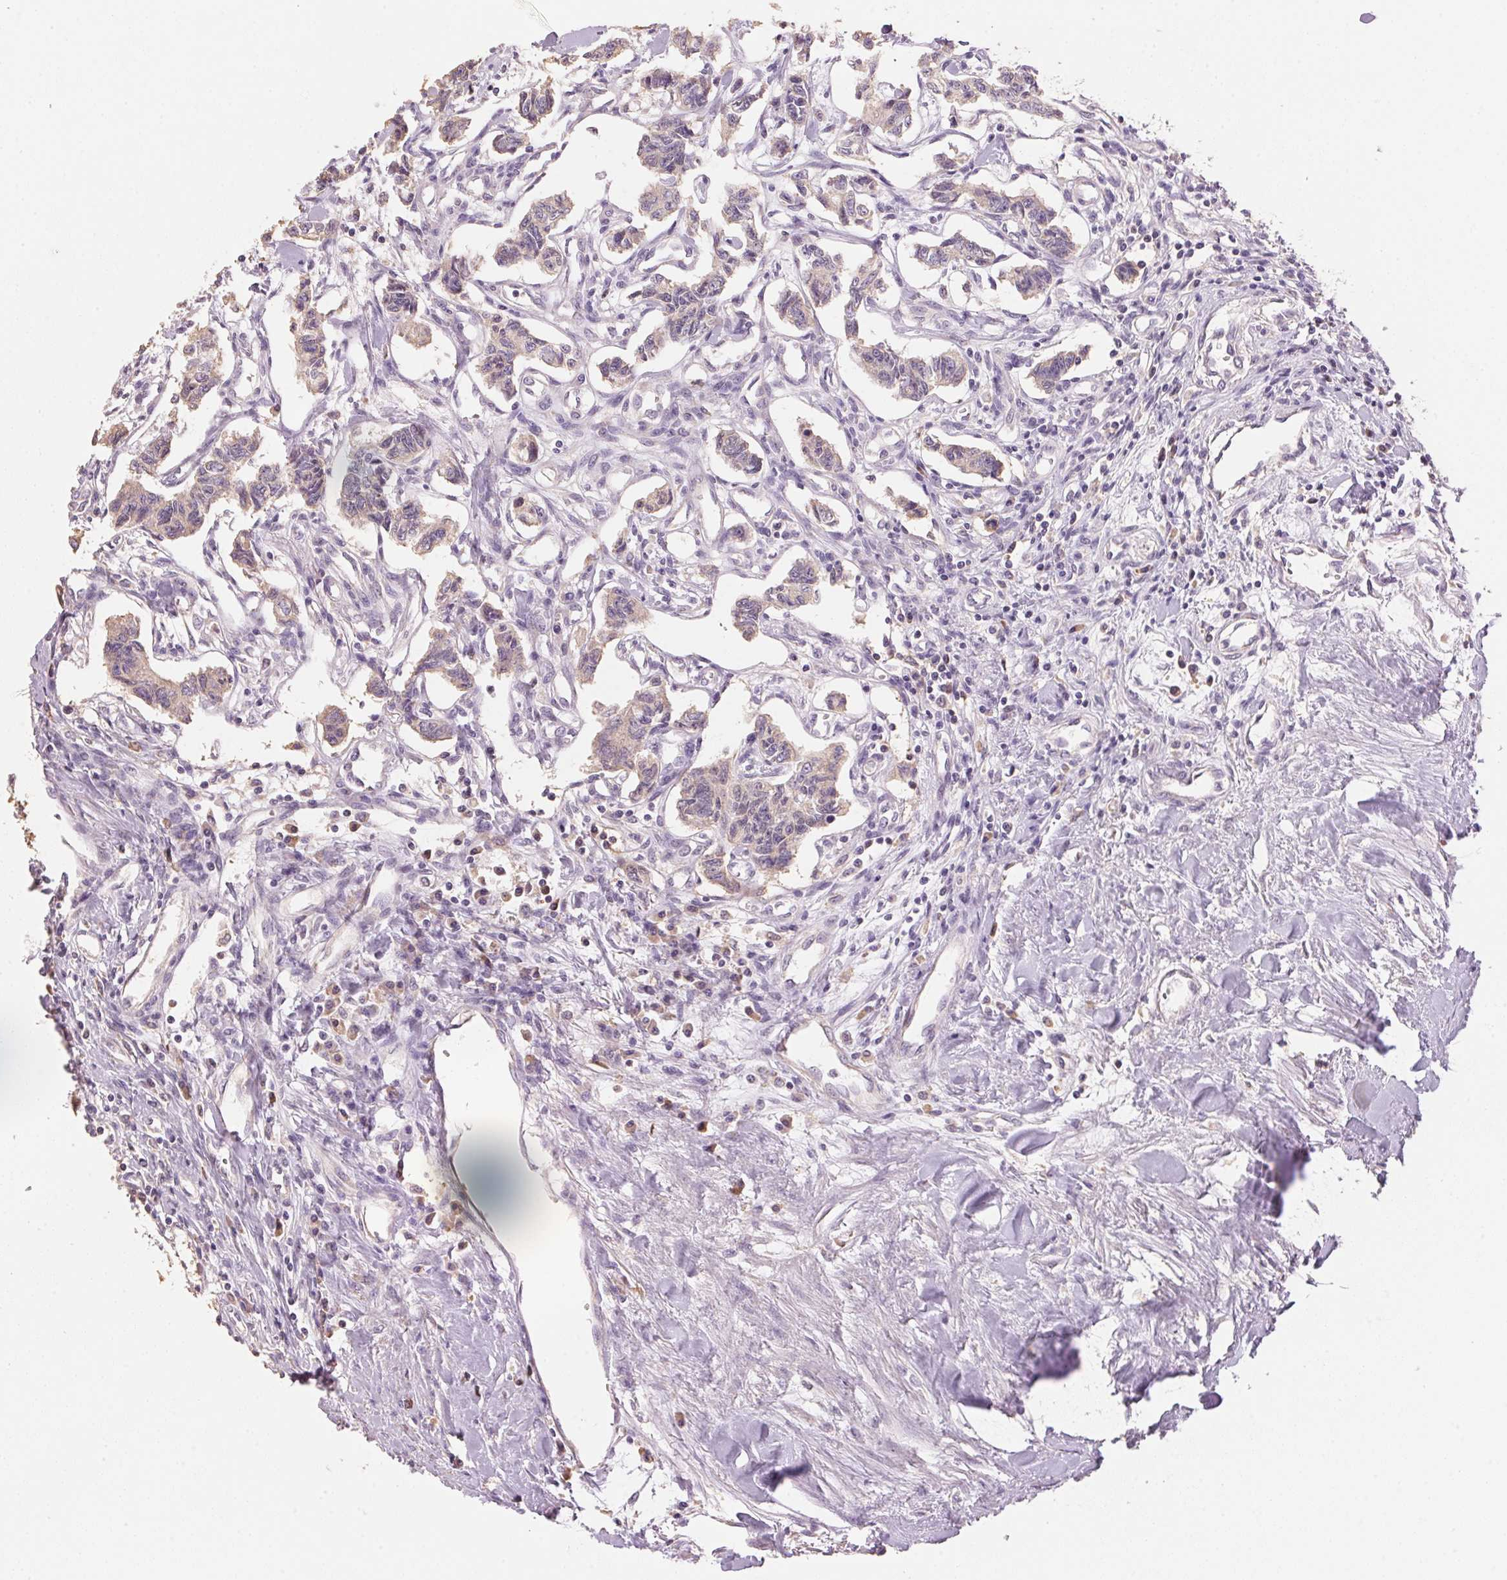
{"staining": {"intensity": "weak", "quantity": "25%-75%", "location": "cytoplasmic/membranous"}, "tissue": "carcinoid", "cell_type": "Tumor cells", "image_type": "cancer", "snomed": [{"axis": "morphology", "description": "Carcinoid, malignant, NOS"}, {"axis": "topography", "description": "Kidney"}], "caption": "High-power microscopy captured an IHC image of malignant carcinoid, revealing weak cytoplasmic/membranous positivity in about 25%-75% of tumor cells.", "gene": "LYZL6", "patient": {"sex": "female", "age": 41}}